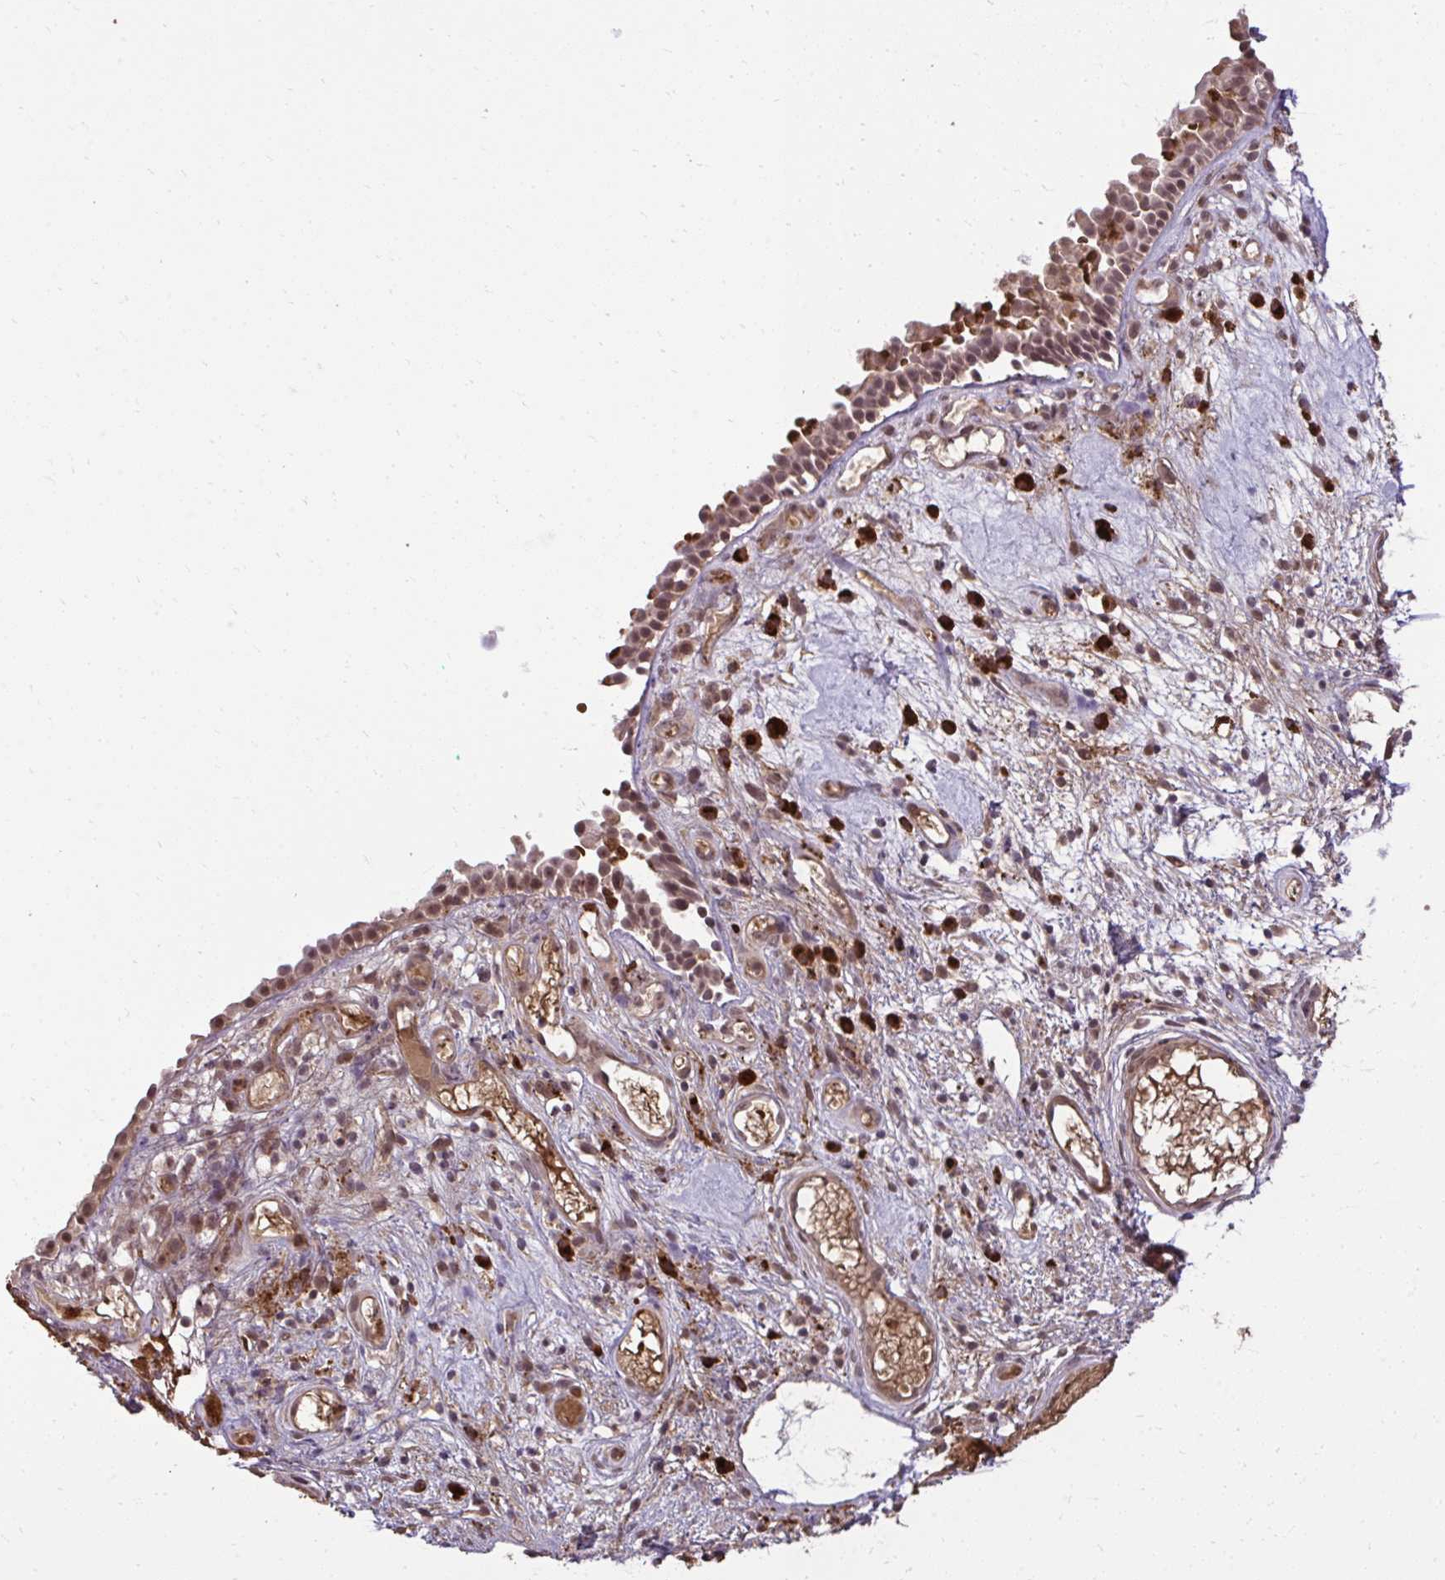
{"staining": {"intensity": "moderate", "quantity": ">75%", "location": "cytoplasmic/membranous,nuclear"}, "tissue": "nasopharynx", "cell_type": "Respiratory epithelial cells", "image_type": "normal", "snomed": [{"axis": "morphology", "description": "Normal tissue, NOS"}, {"axis": "morphology", "description": "Inflammation, NOS"}, {"axis": "topography", "description": "Nasopharynx"}], "caption": "Immunohistochemistry histopathology image of unremarkable human nasopharynx stained for a protein (brown), which reveals medium levels of moderate cytoplasmic/membranous,nuclear staining in about >75% of respiratory epithelial cells.", "gene": "ZSCAN9", "patient": {"sex": "male", "age": 54}}